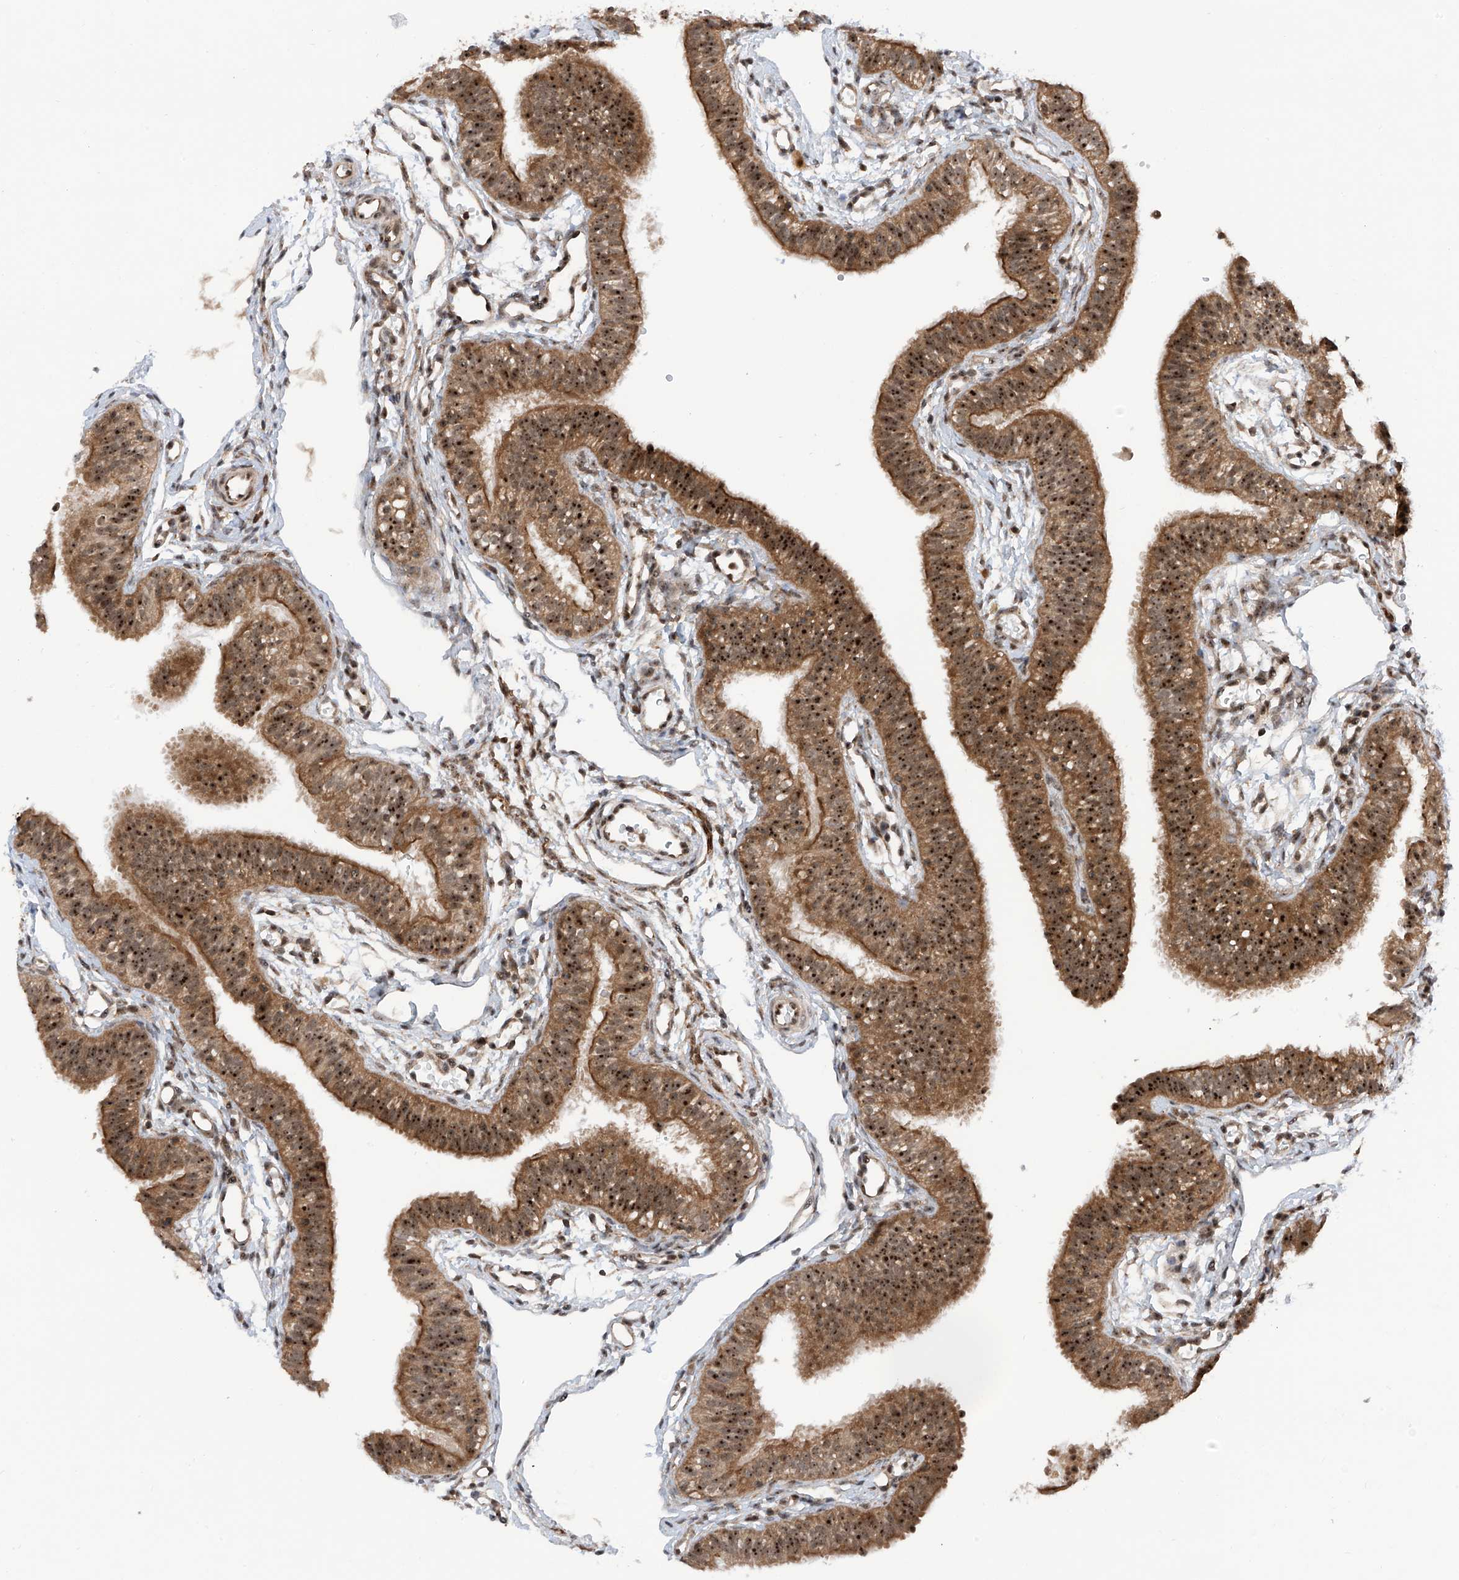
{"staining": {"intensity": "moderate", "quantity": ">75%", "location": "cytoplasmic/membranous,nuclear"}, "tissue": "fallopian tube", "cell_type": "Glandular cells", "image_type": "normal", "snomed": [{"axis": "morphology", "description": "Normal tissue, NOS"}, {"axis": "topography", "description": "Fallopian tube"}], "caption": "High-power microscopy captured an immunohistochemistry (IHC) micrograph of normal fallopian tube, revealing moderate cytoplasmic/membranous,nuclear positivity in approximately >75% of glandular cells.", "gene": "C1orf131", "patient": {"sex": "female", "age": 35}}